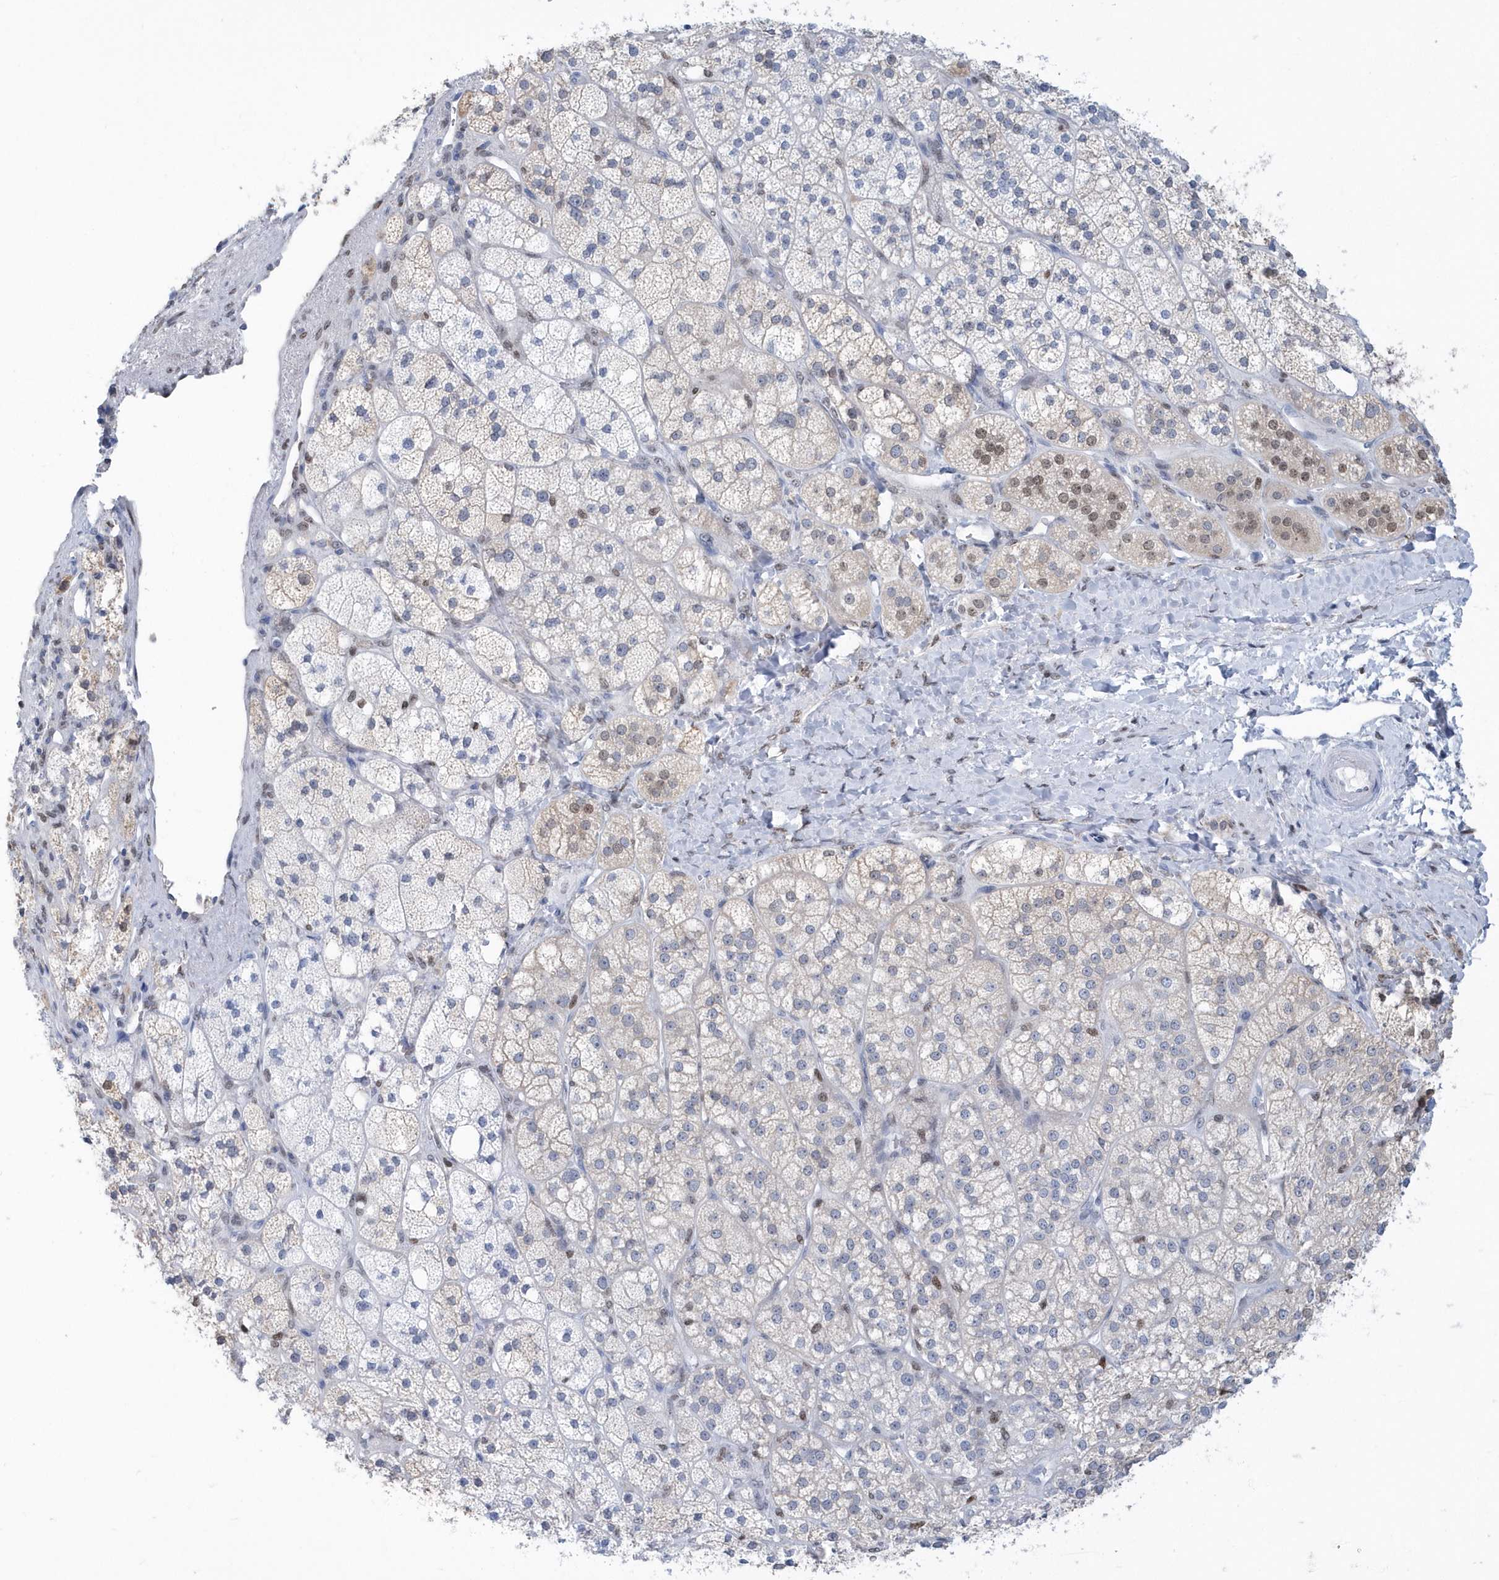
{"staining": {"intensity": "weak", "quantity": "<25%", "location": "cytoplasmic/membranous,nuclear"}, "tissue": "adrenal gland", "cell_type": "Glandular cells", "image_type": "normal", "snomed": [{"axis": "morphology", "description": "Normal tissue, NOS"}, {"axis": "topography", "description": "Adrenal gland"}], "caption": "DAB (3,3'-diaminobenzidine) immunohistochemical staining of unremarkable human adrenal gland displays no significant staining in glandular cells. (DAB IHC visualized using brightfield microscopy, high magnification).", "gene": "MACROH2A2", "patient": {"sex": "male", "age": 61}}